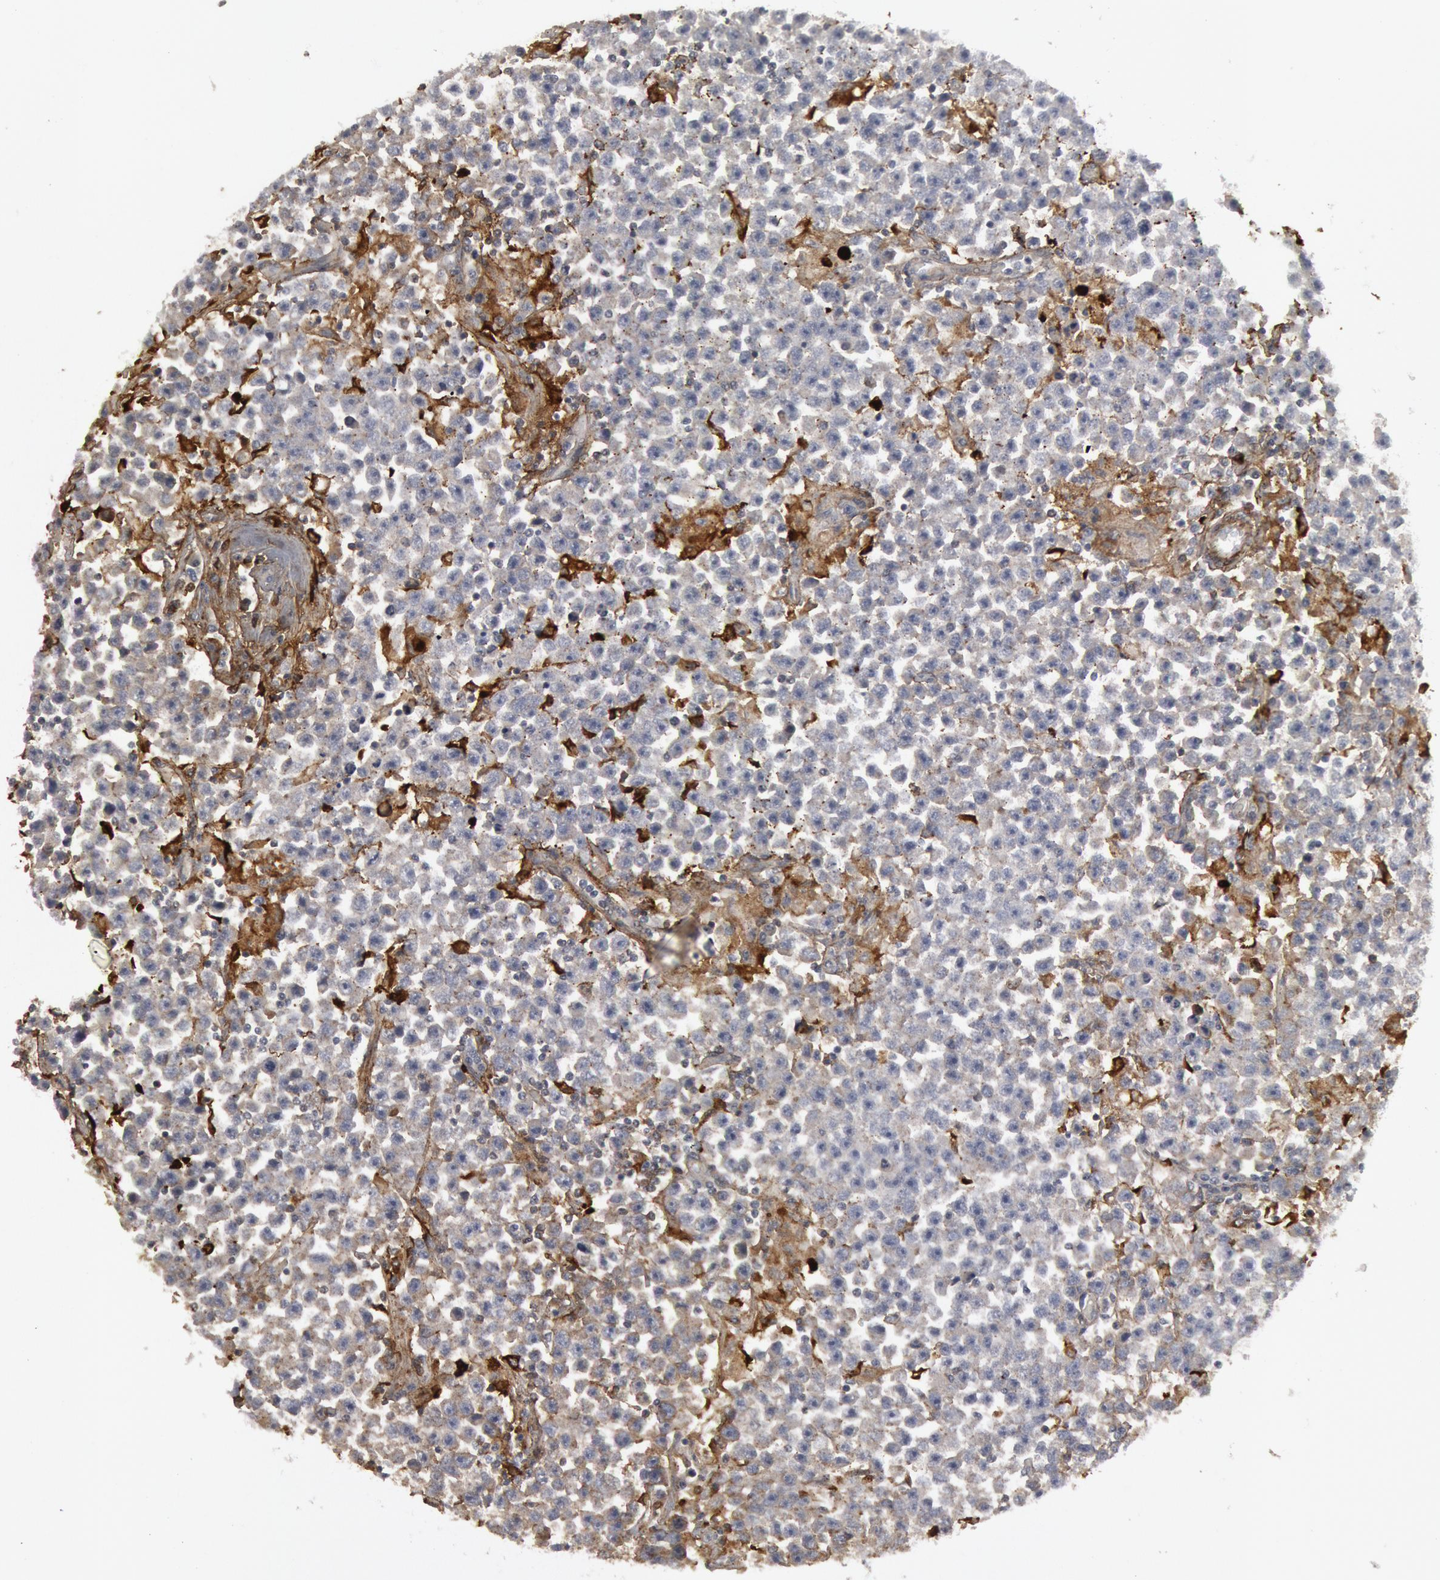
{"staining": {"intensity": "negative", "quantity": "none", "location": "none"}, "tissue": "testis cancer", "cell_type": "Tumor cells", "image_type": "cancer", "snomed": [{"axis": "morphology", "description": "Seminoma, NOS"}, {"axis": "topography", "description": "Testis"}], "caption": "High magnification brightfield microscopy of testis cancer stained with DAB (3,3'-diaminobenzidine) (brown) and counterstained with hematoxylin (blue): tumor cells show no significant positivity.", "gene": "C1QC", "patient": {"sex": "male", "age": 33}}